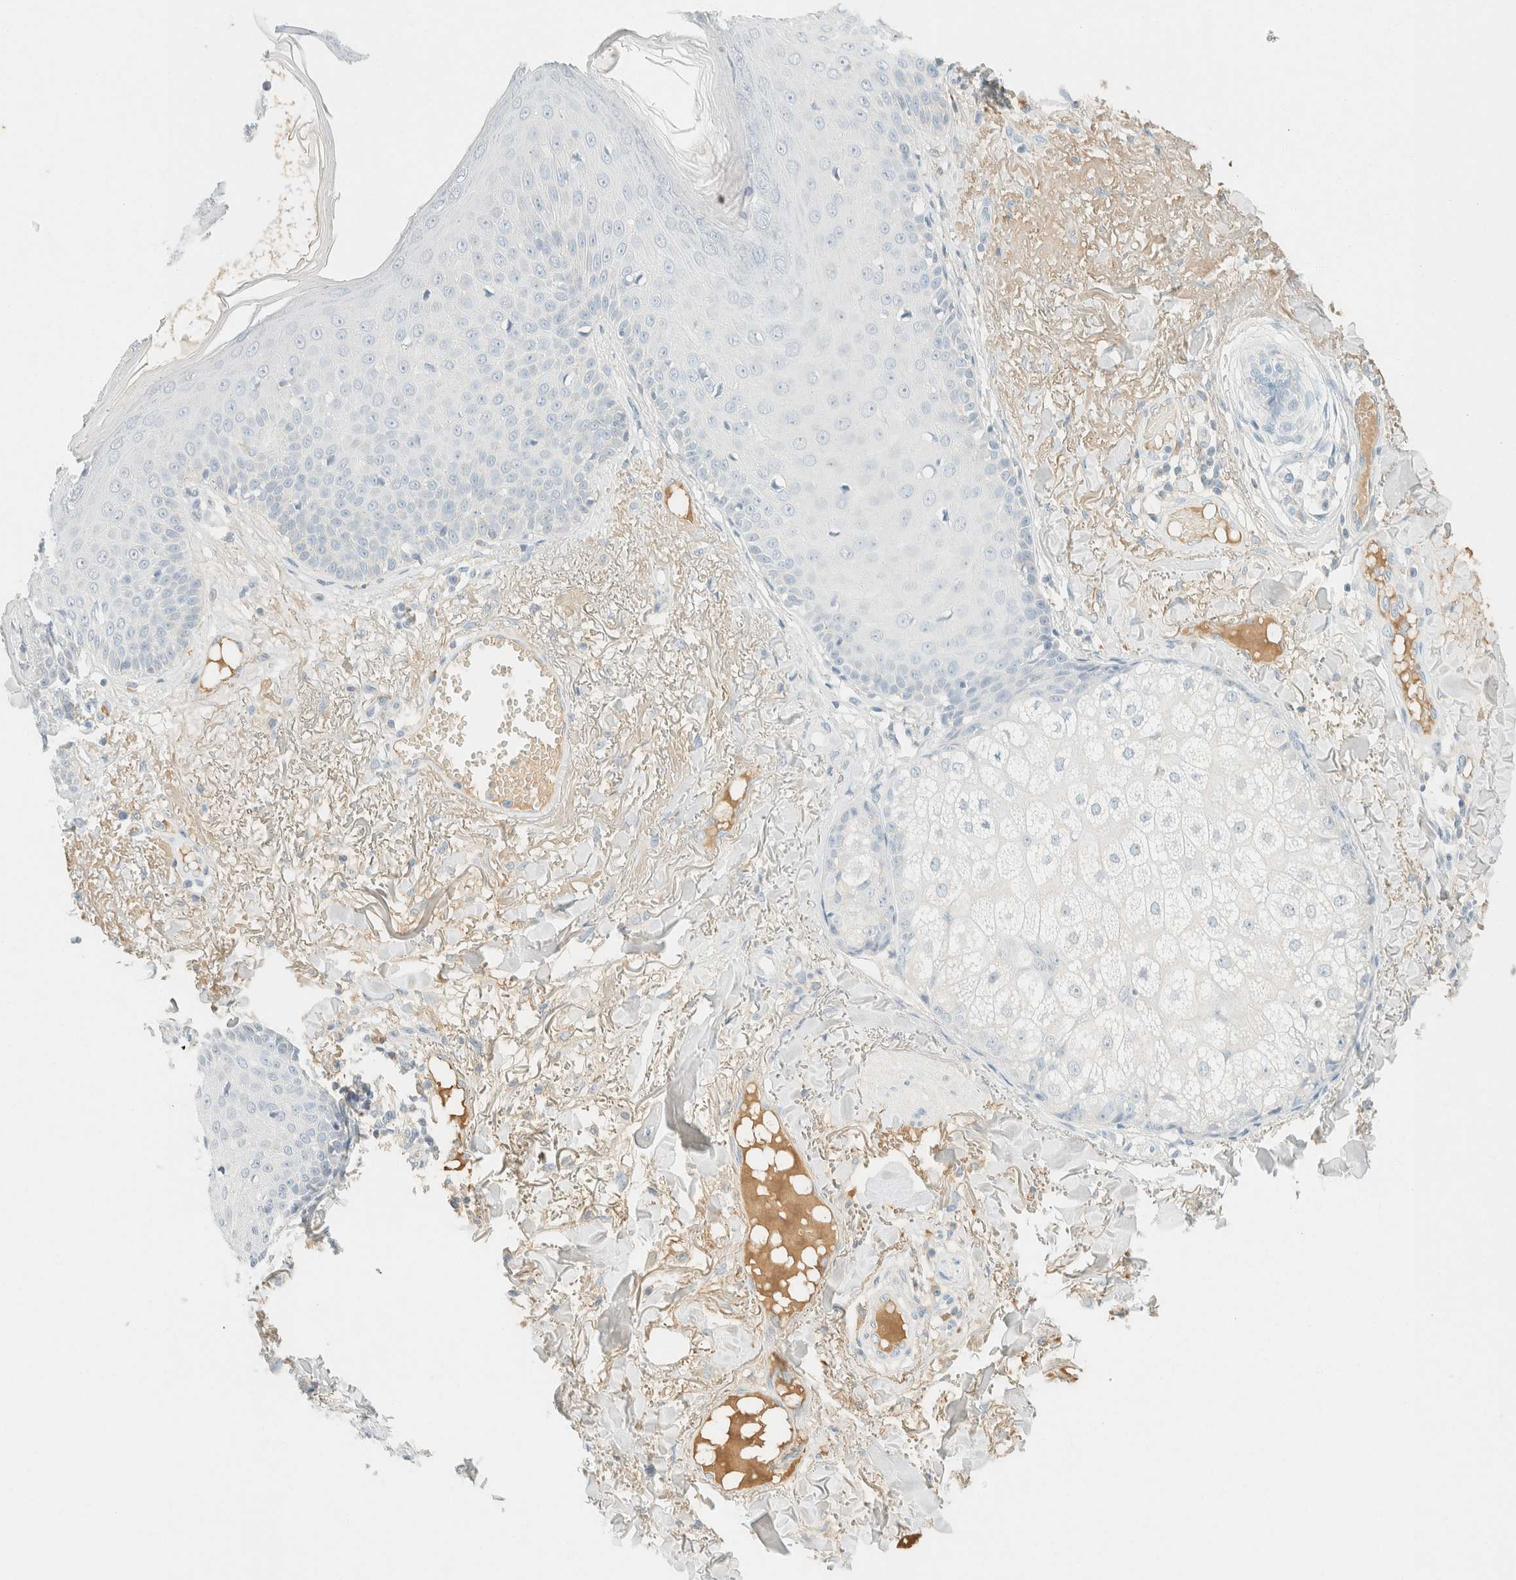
{"staining": {"intensity": "negative", "quantity": "none", "location": "none"}, "tissue": "skin cancer", "cell_type": "Tumor cells", "image_type": "cancer", "snomed": [{"axis": "morphology", "description": "Normal tissue, NOS"}, {"axis": "morphology", "description": "Basal cell carcinoma"}, {"axis": "topography", "description": "Skin"}], "caption": "An immunohistochemistry image of skin cancer is shown. There is no staining in tumor cells of skin cancer.", "gene": "GPA33", "patient": {"sex": "male", "age": 52}}